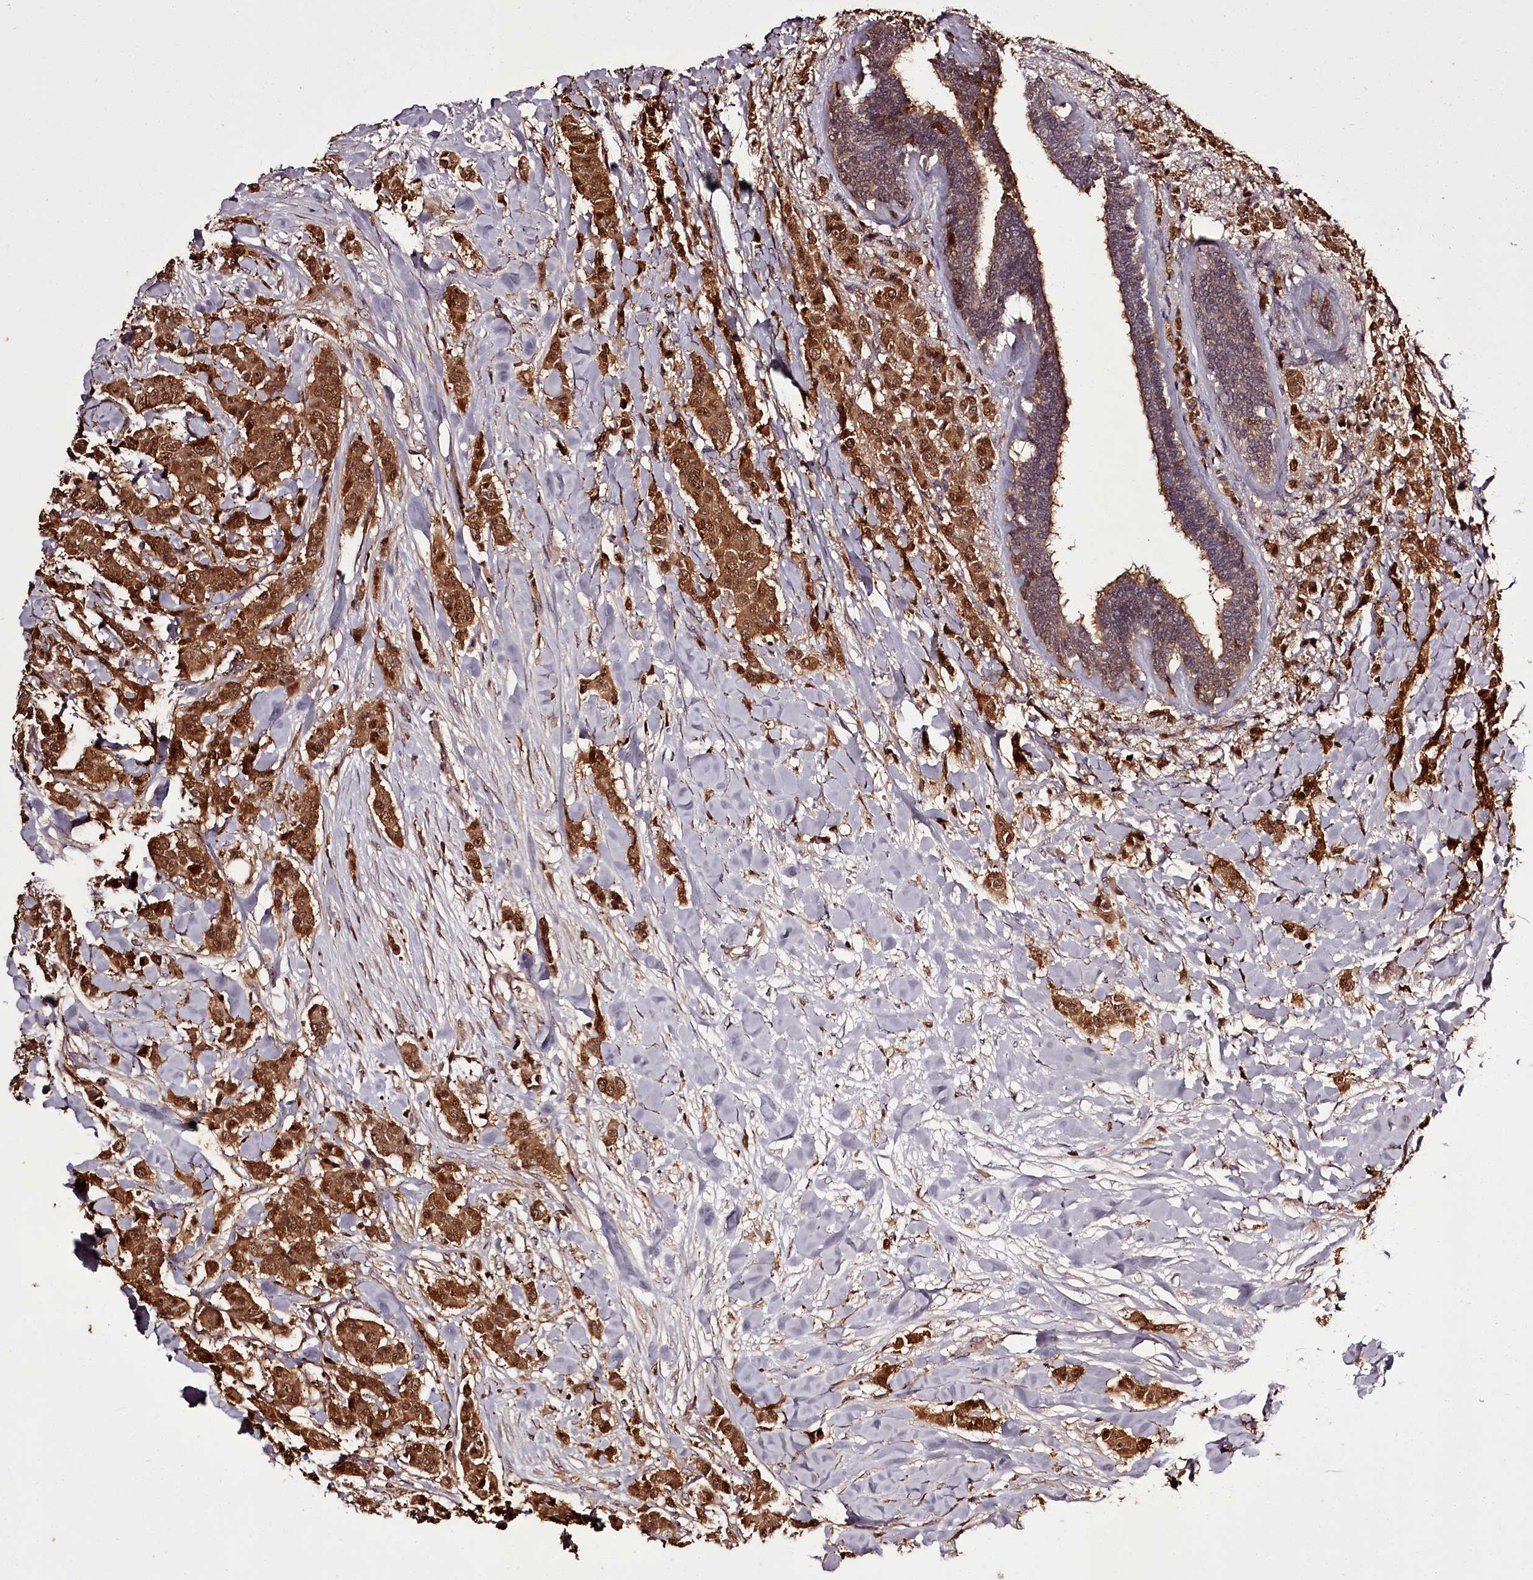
{"staining": {"intensity": "strong", "quantity": ">75%", "location": "cytoplasmic/membranous,nuclear"}, "tissue": "breast cancer", "cell_type": "Tumor cells", "image_type": "cancer", "snomed": [{"axis": "morphology", "description": "Duct carcinoma"}, {"axis": "topography", "description": "Breast"}], "caption": "Intraductal carcinoma (breast) stained for a protein displays strong cytoplasmic/membranous and nuclear positivity in tumor cells. The protein of interest is shown in brown color, while the nuclei are stained blue.", "gene": "NPRL2", "patient": {"sex": "female", "age": 40}}